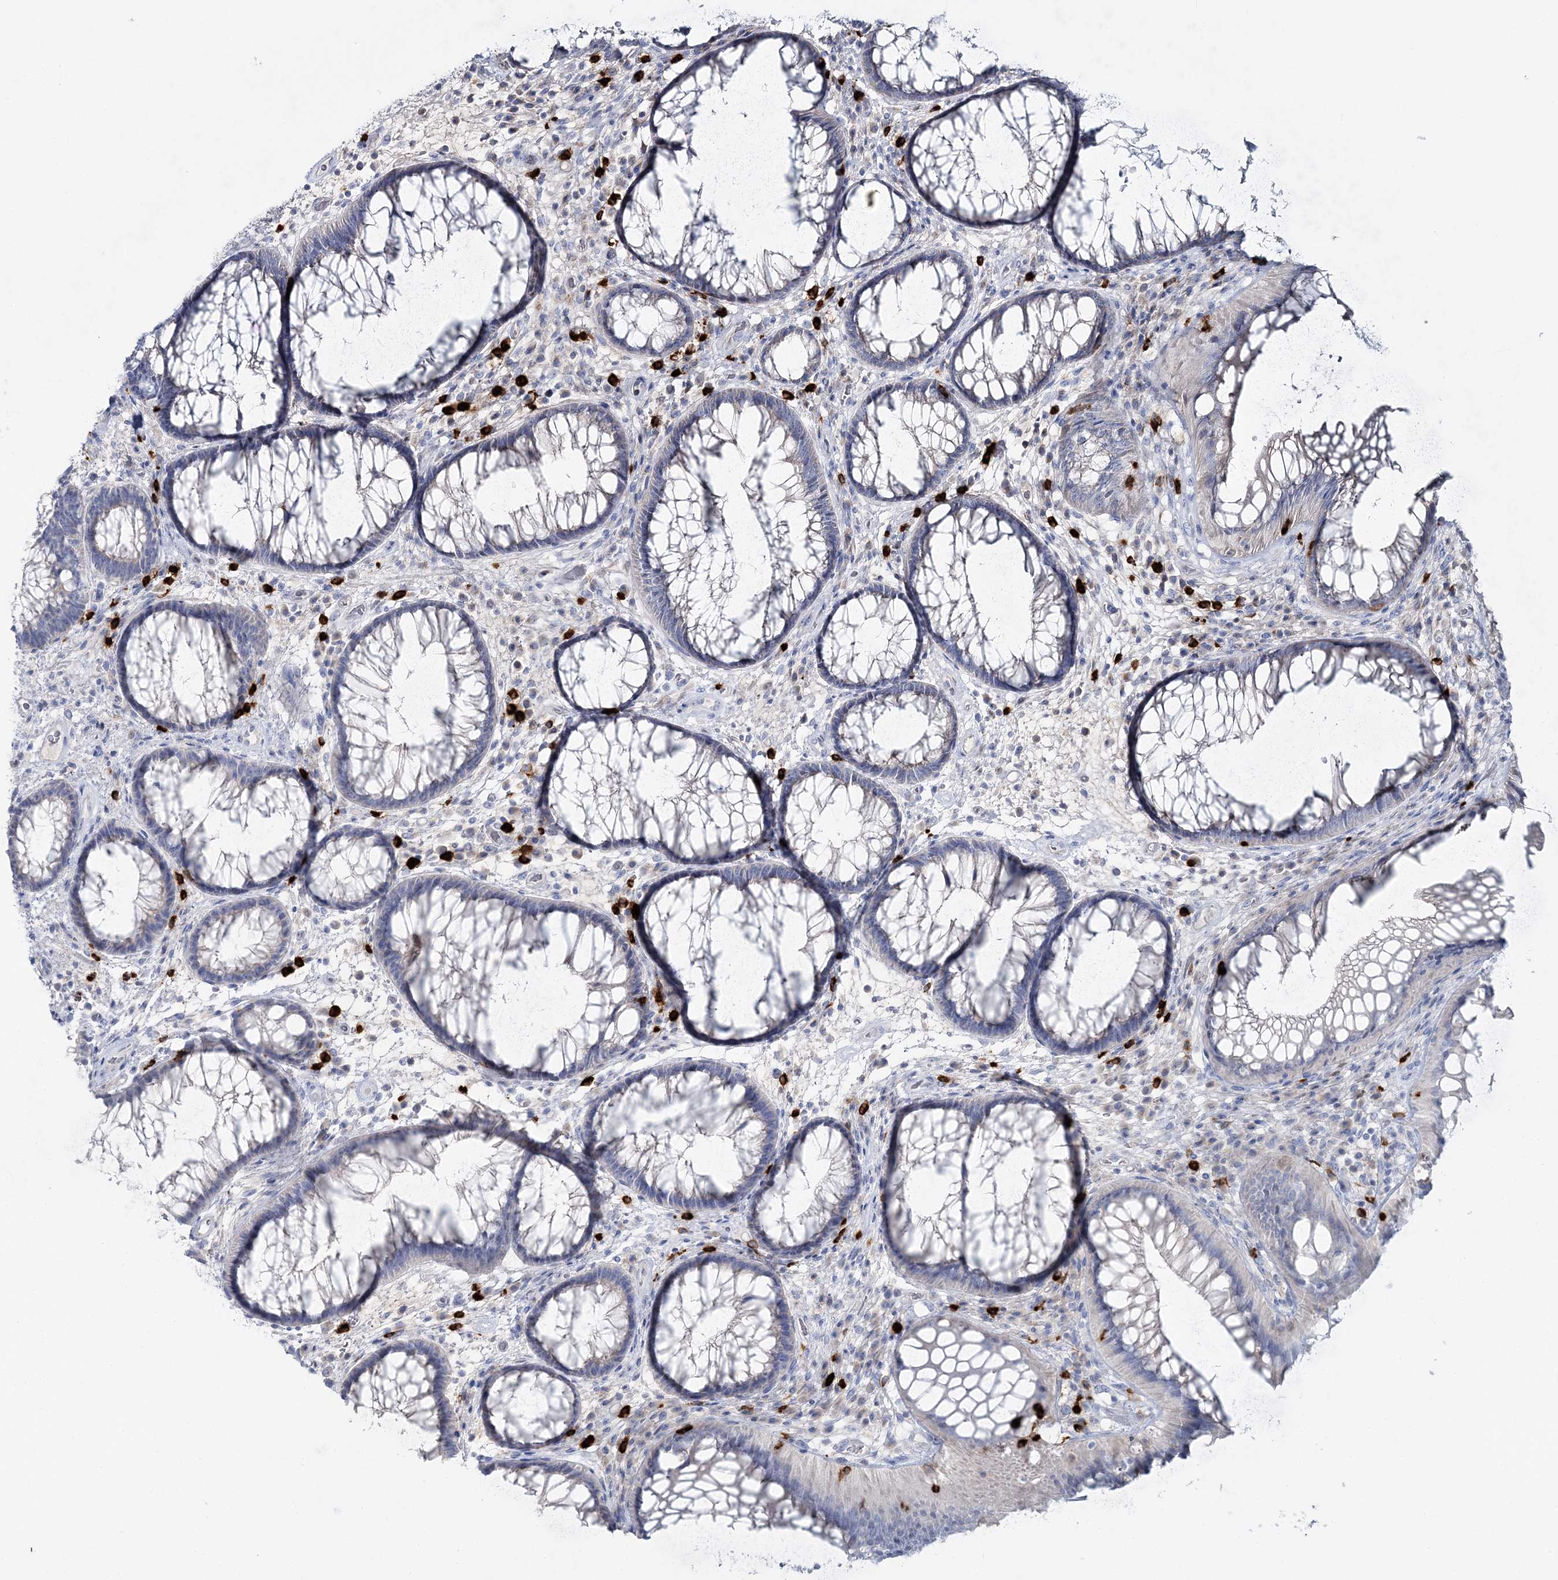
{"staining": {"intensity": "negative", "quantity": "none", "location": "none"}, "tissue": "rectum", "cell_type": "Glandular cells", "image_type": "normal", "snomed": [{"axis": "morphology", "description": "Normal tissue, NOS"}, {"axis": "topography", "description": "Rectum"}], "caption": "An immunohistochemistry histopathology image of normal rectum is shown. There is no staining in glandular cells of rectum. The staining is performed using DAB (3,3'-diaminobenzidine) brown chromogen with nuclei counter-stained in using hematoxylin.", "gene": "WDSUB1", "patient": {"sex": "male", "age": 51}}